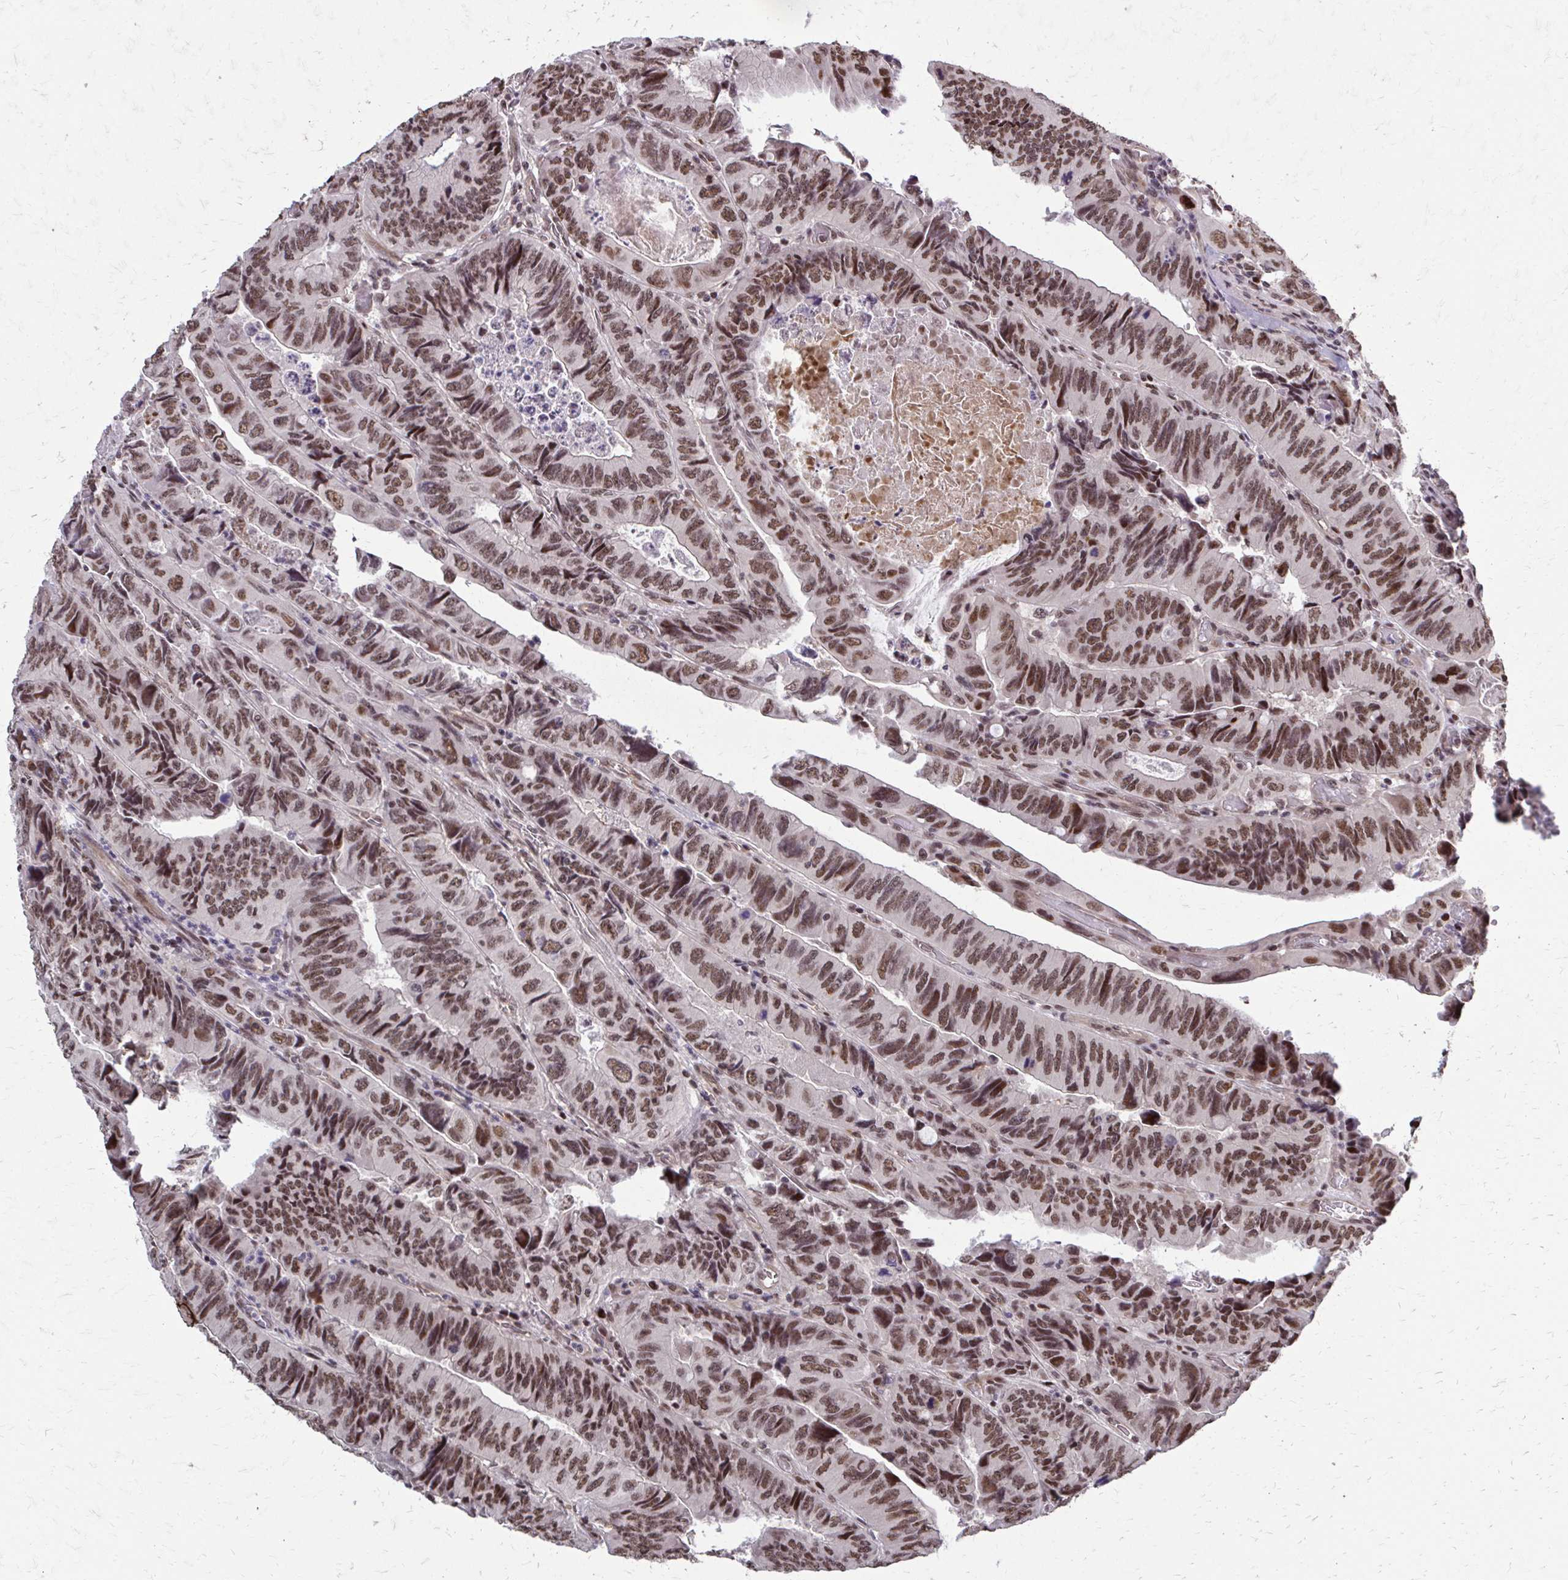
{"staining": {"intensity": "moderate", "quantity": ">75%", "location": "nuclear"}, "tissue": "colorectal cancer", "cell_type": "Tumor cells", "image_type": "cancer", "snomed": [{"axis": "morphology", "description": "Adenocarcinoma, NOS"}, {"axis": "topography", "description": "Colon"}], "caption": "Immunohistochemistry of adenocarcinoma (colorectal) displays medium levels of moderate nuclear positivity in about >75% of tumor cells. (DAB = brown stain, brightfield microscopy at high magnification).", "gene": "SS18", "patient": {"sex": "female", "age": 84}}